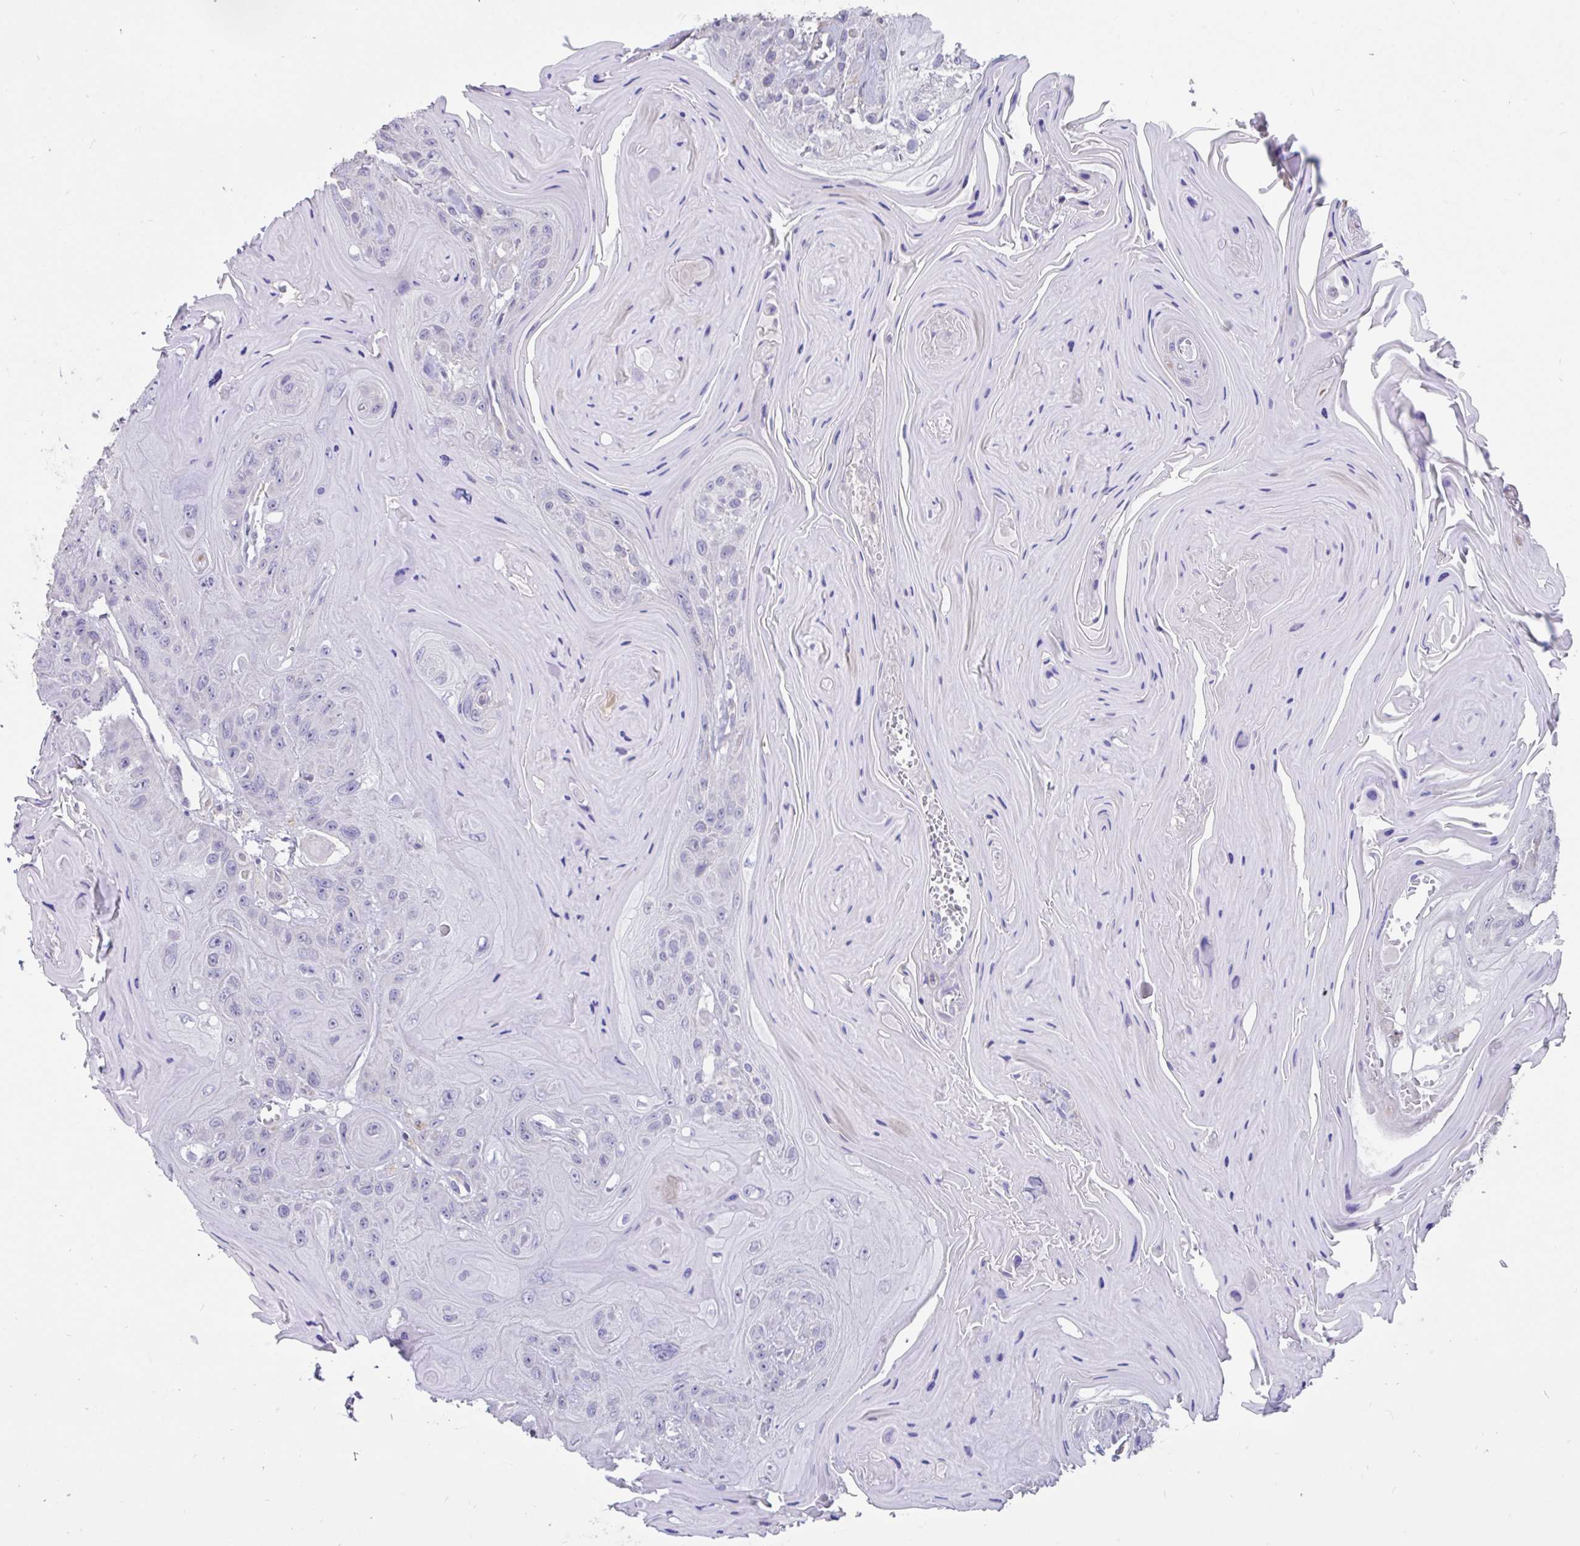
{"staining": {"intensity": "negative", "quantity": "none", "location": "none"}, "tissue": "head and neck cancer", "cell_type": "Tumor cells", "image_type": "cancer", "snomed": [{"axis": "morphology", "description": "Squamous cell carcinoma, NOS"}, {"axis": "topography", "description": "Head-Neck"}], "caption": "This is a photomicrograph of immunohistochemistry staining of head and neck squamous cell carcinoma, which shows no staining in tumor cells.", "gene": "DDX39A", "patient": {"sex": "female", "age": 59}}